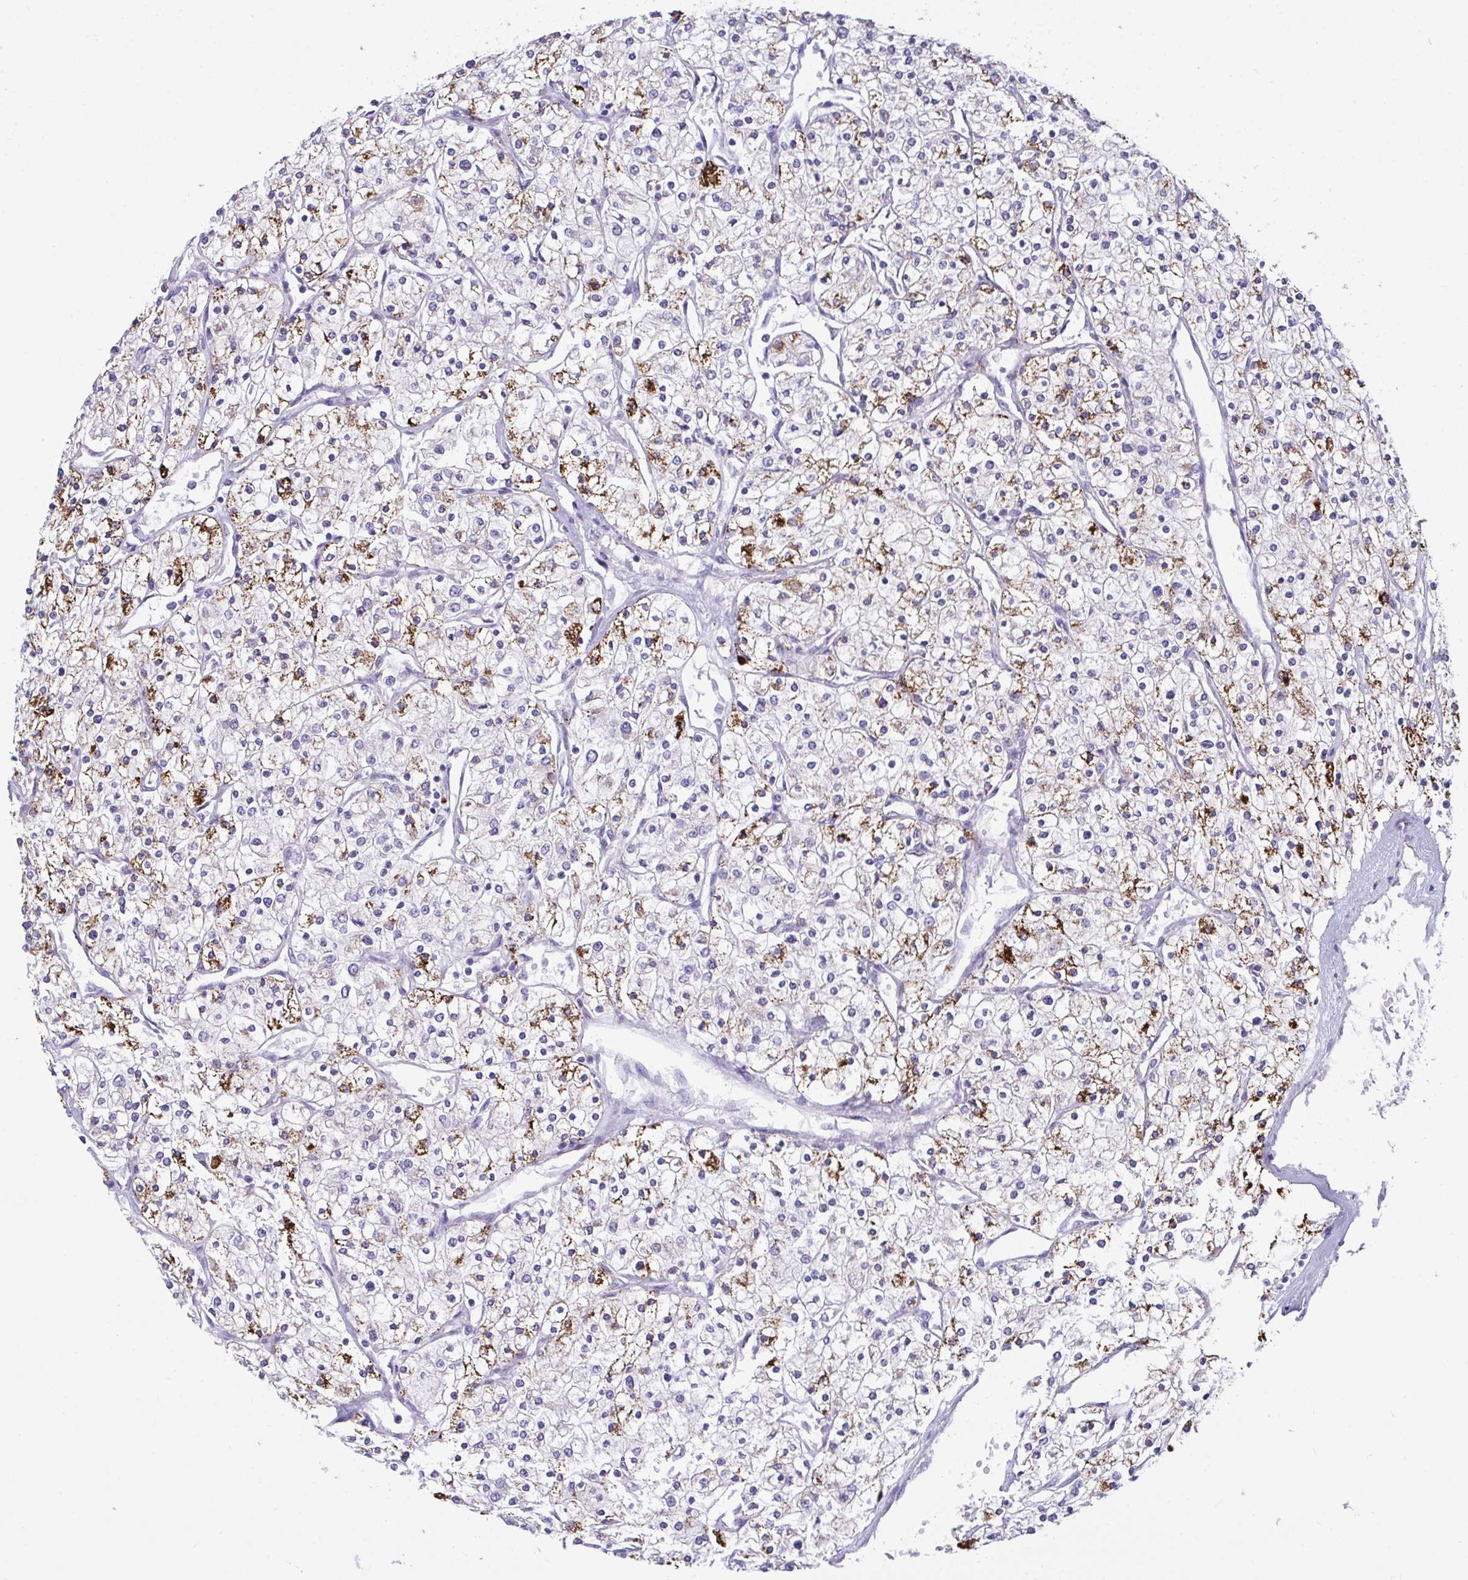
{"staining": {"intensity": "strong", "quantity": "25%-75%", "location": "cytoplasmic/membranous"}, "tissue": "renal cancer", "cell_type": "Tumor cells", "image_type": "cancer", "snomed": [{"axis": "morphology", "description": "Adenocarcinoma, NOS"}, {"axis": "topography", "description": "Kidney"}], "caption": "Immunohistochemical staining of renal adenocarcinoma displays high levels of strong cytoplasmic/membranous positivity in approximately 25%-75% of tumor cells.", "gene": "SEMA6B", "patient": {"sex": "male", "age": 80}}